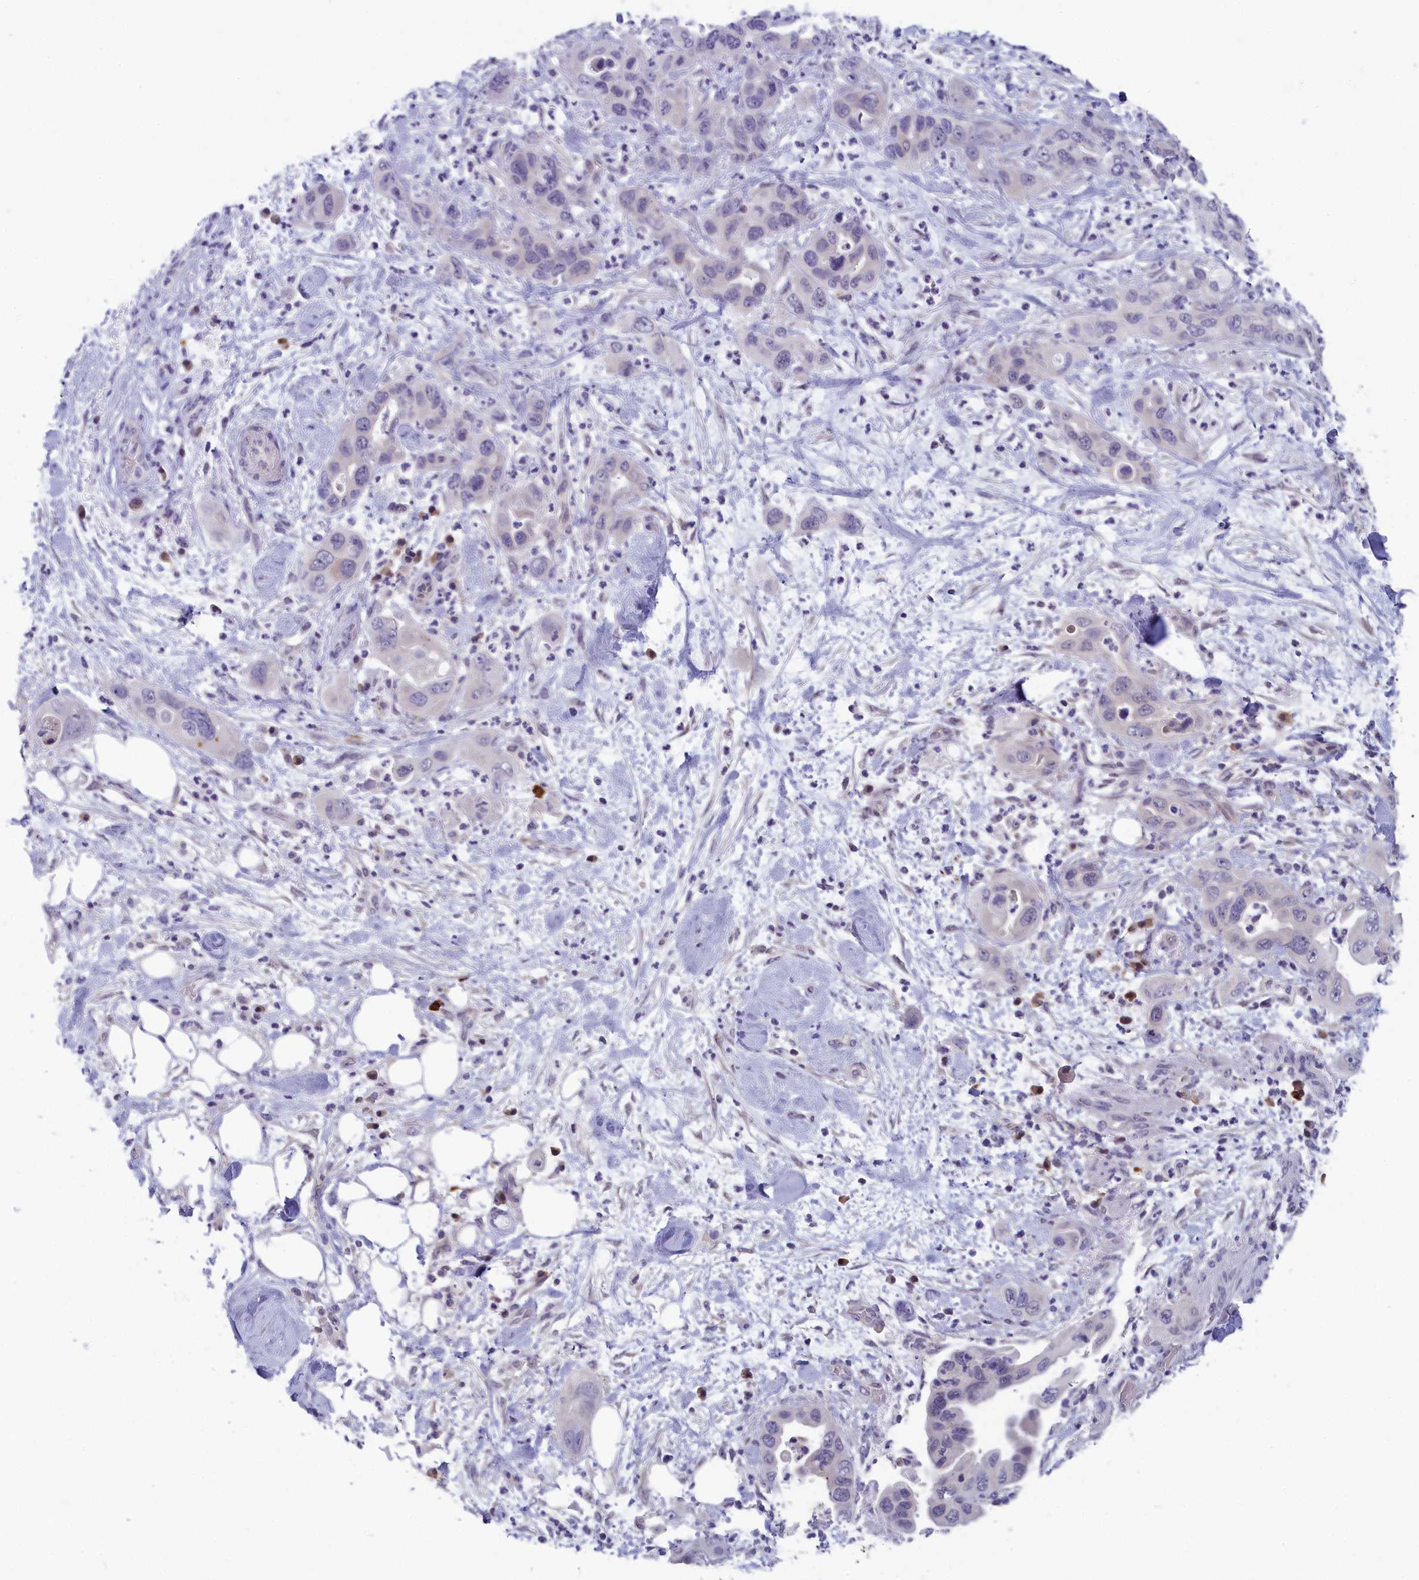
{"staining": {"intensity": "negative", "quantity": "none", "location": "none"}, "tissue": "pancreatic cancer", "cell_type": "Tumor cells", "image_type": "cancer", "snomed": [{"axis": "morphology", "description": "Adenocarcinoma, NOS"}, {"axis": "topography", "description": "Pancreas"}], "caption": "Tumor cells are negative for brown protein staining in pancreatic cancer (adenocarcinoma).", "gene": "MRI1", "patient": {"sex": "female", "age": 71}}